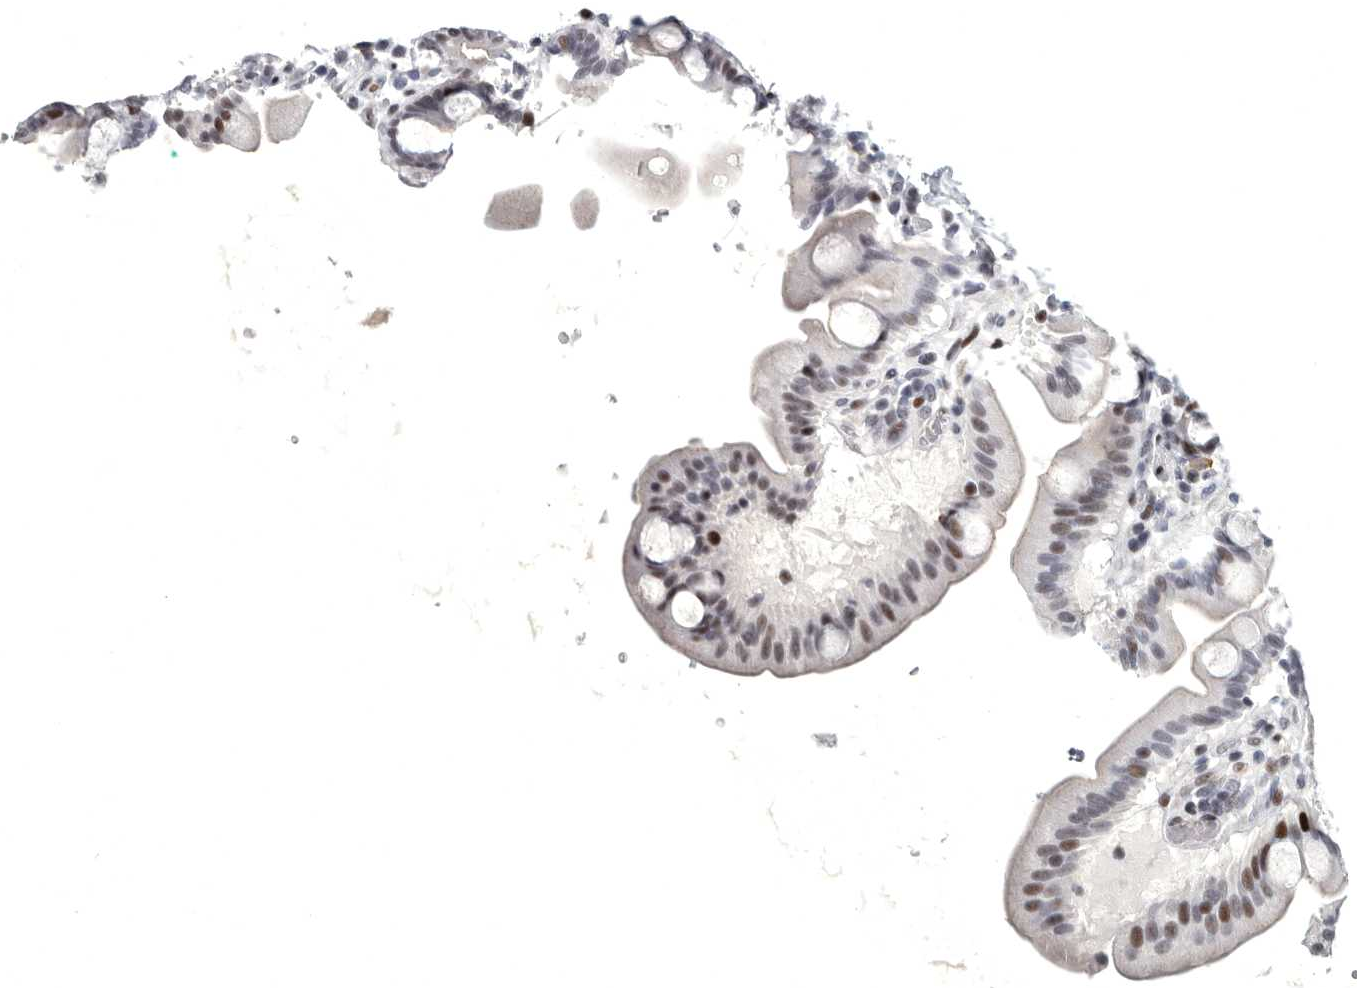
{"staining": {"intensity": "moderate", "quantity": "<25%", "location": "nuclear"}, "tissue": "duodenum", "cell_type": "Glandular cells", "image_type": "normal", "snomed": [{"axis": "morphology", "description": "Normal tissue, NOS"}, {"axis": "topography", "description": "Duodenum"}], "caption": "This image reveals IHC staining of unremarkable human duodenum, with low moderate nuclear staining in about <25% of glandular cells.", "gene": "WRAP73", "patient": {"sex": "male", "age": 54}}